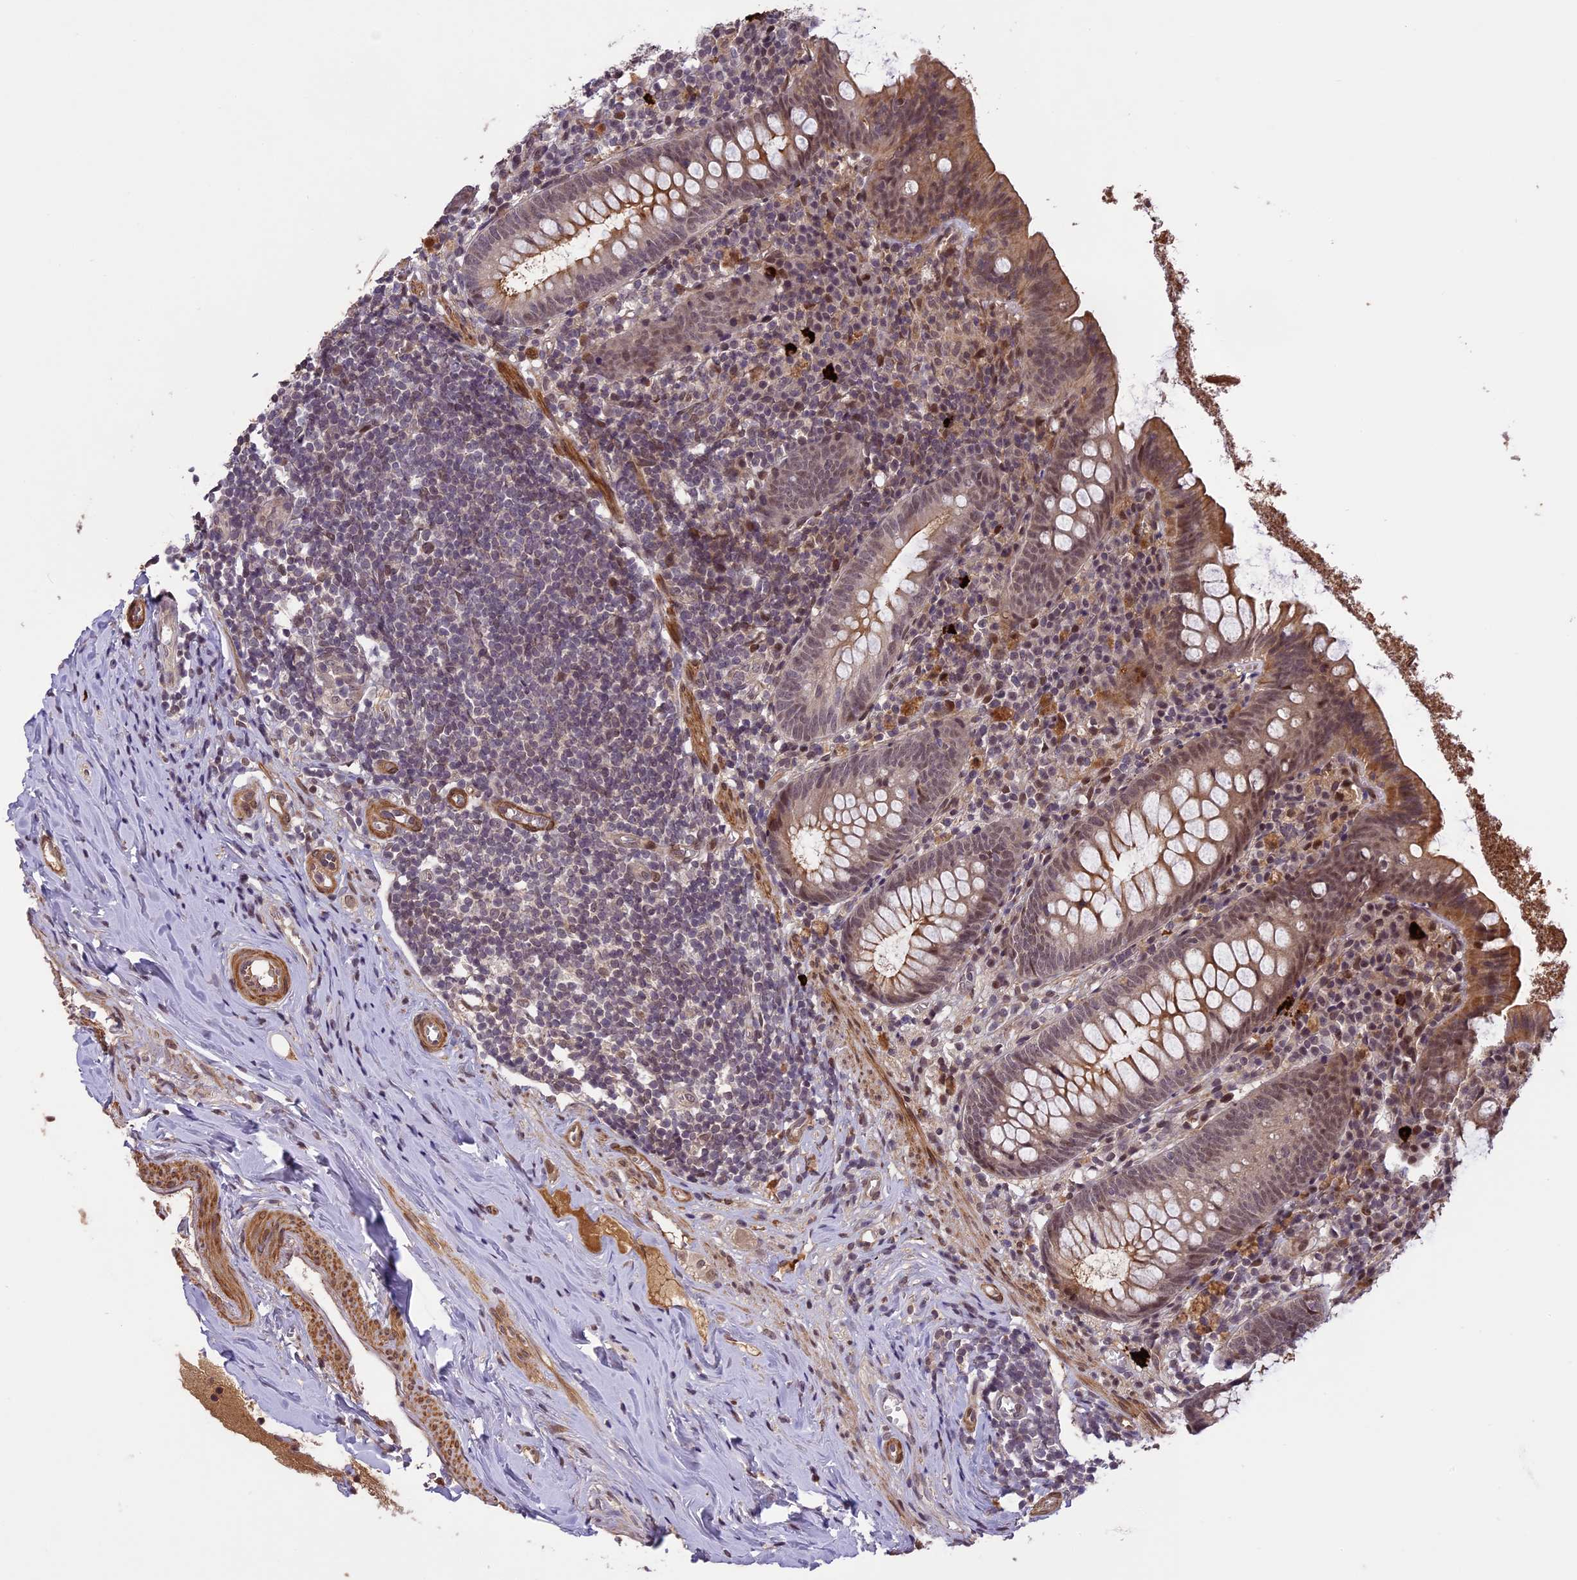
{"staining": {"intensity": "moderate", "quantity": "<25%", "location": "cytoplasmic/membranous"}, "tissue": "appendix", "cell_type": "Glandular cells", "image_type": "normal", "snomed": [{"axis": "morphology", "description": "Normal tissue, NOS"}, {"axis": "topography", "description": "Appendix"}], "caption": "DAB (3,3'-diaminobenzidine) immunohistochemical staining of benign human appendix shows moderate cytoplasmic/membranous protein expression in about <25% of glandular cells. (Brightfield microscopy of DAB IHC at high magnification).", "gene": "PRELID2", "patient": {"sex": "female", "age": 51}}